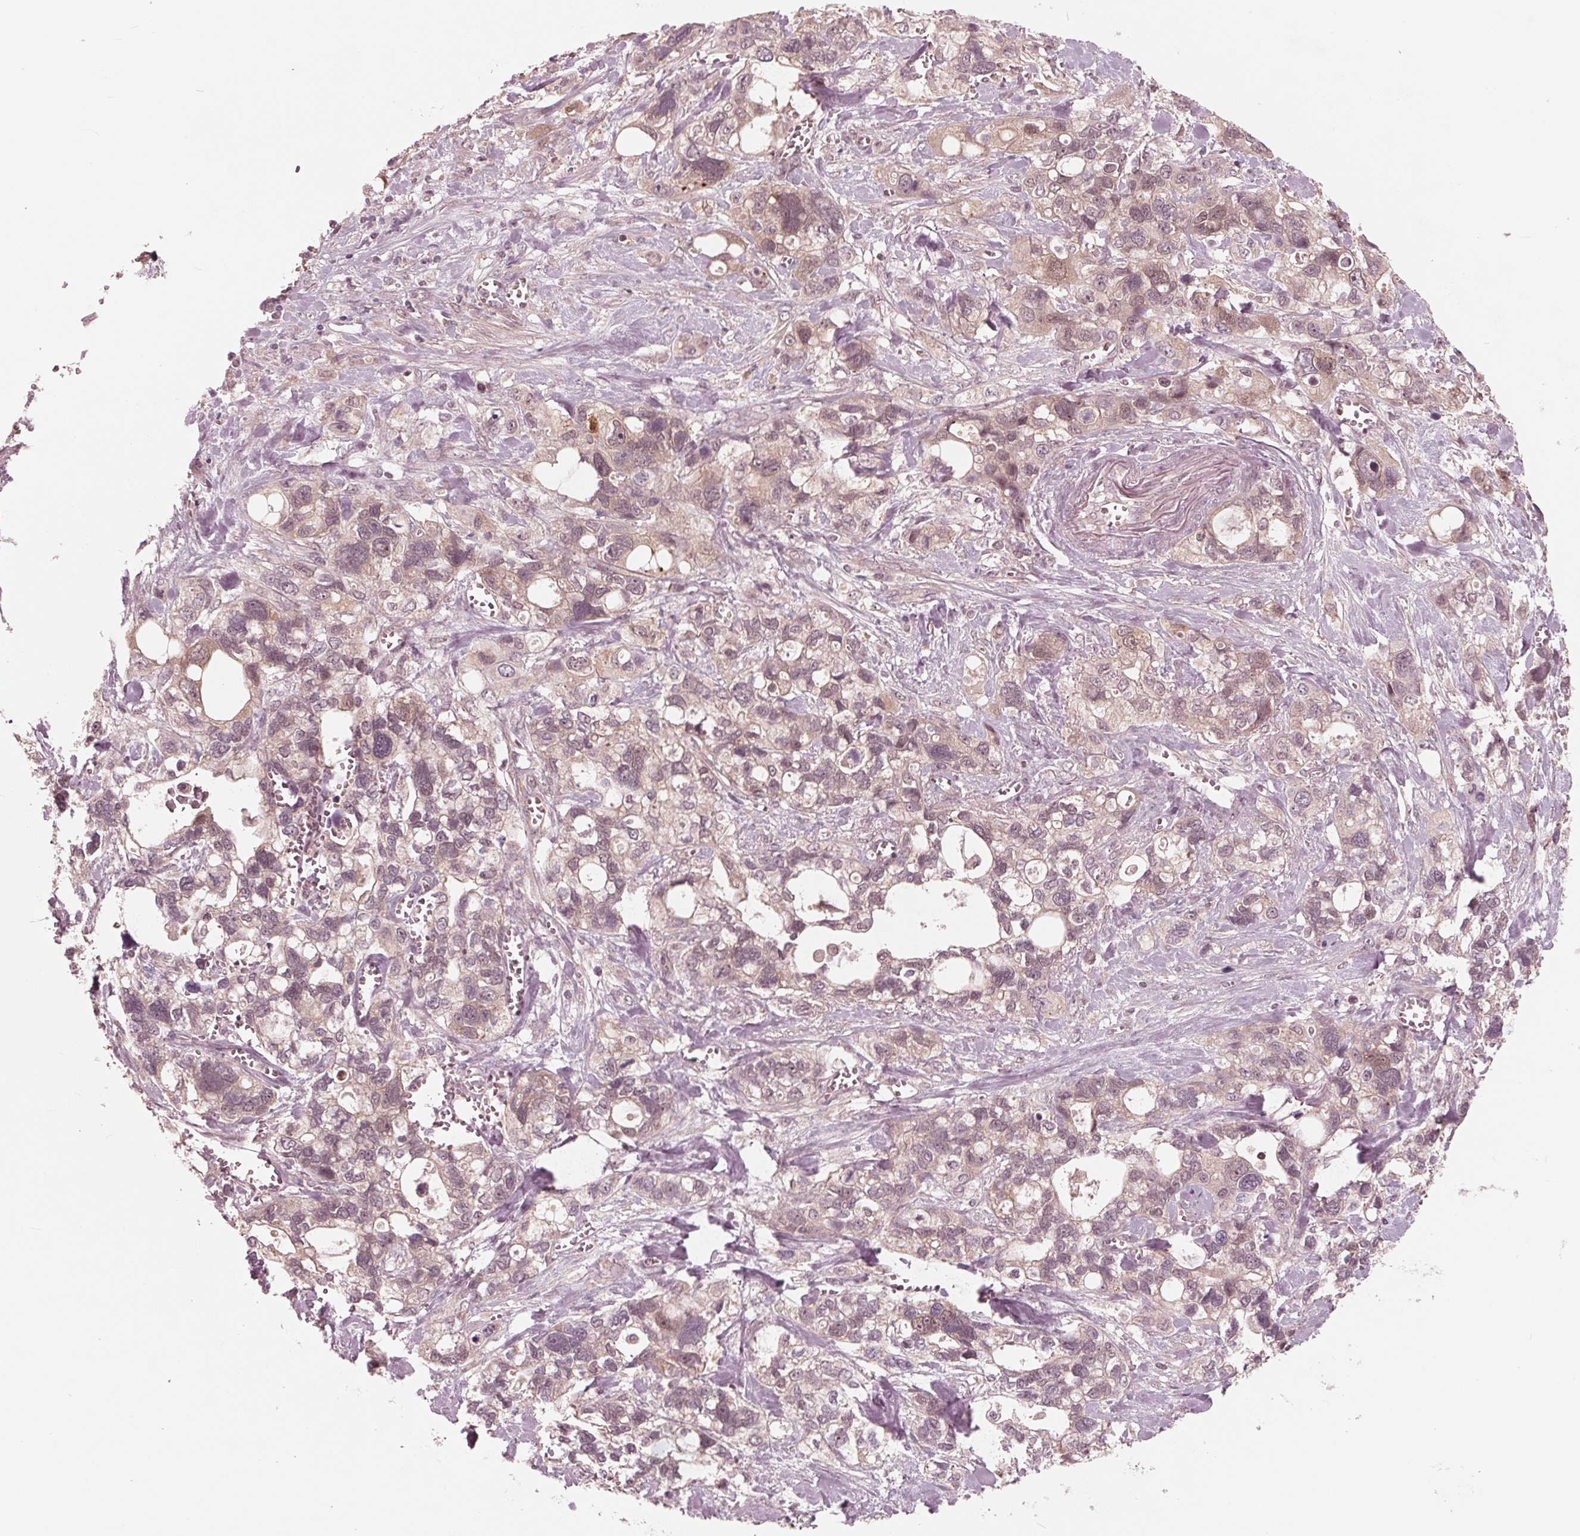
{"staining": {"intensity": "weak", "quantity": "<25%", "location": "cytoplasmic/membranous"}, "tissue": "stomach cancer", "cell_type": "Tumor cells", "image_type": "cancer", "snomed": [{"axis": "morphology", "description": "Adenocarcinoma, NOS"}, {"axis": "topography", "description": "Stomach, upper"}], "caption": "The photomicrograph exhibits no staining of tumor cells in stomach cancer. The staining is performed using DAB brown chromogen with nuclei counter-stained in using hematoxylin.", "gene": "UBALD1", "patient": {"sex": "female", "age": 81}}